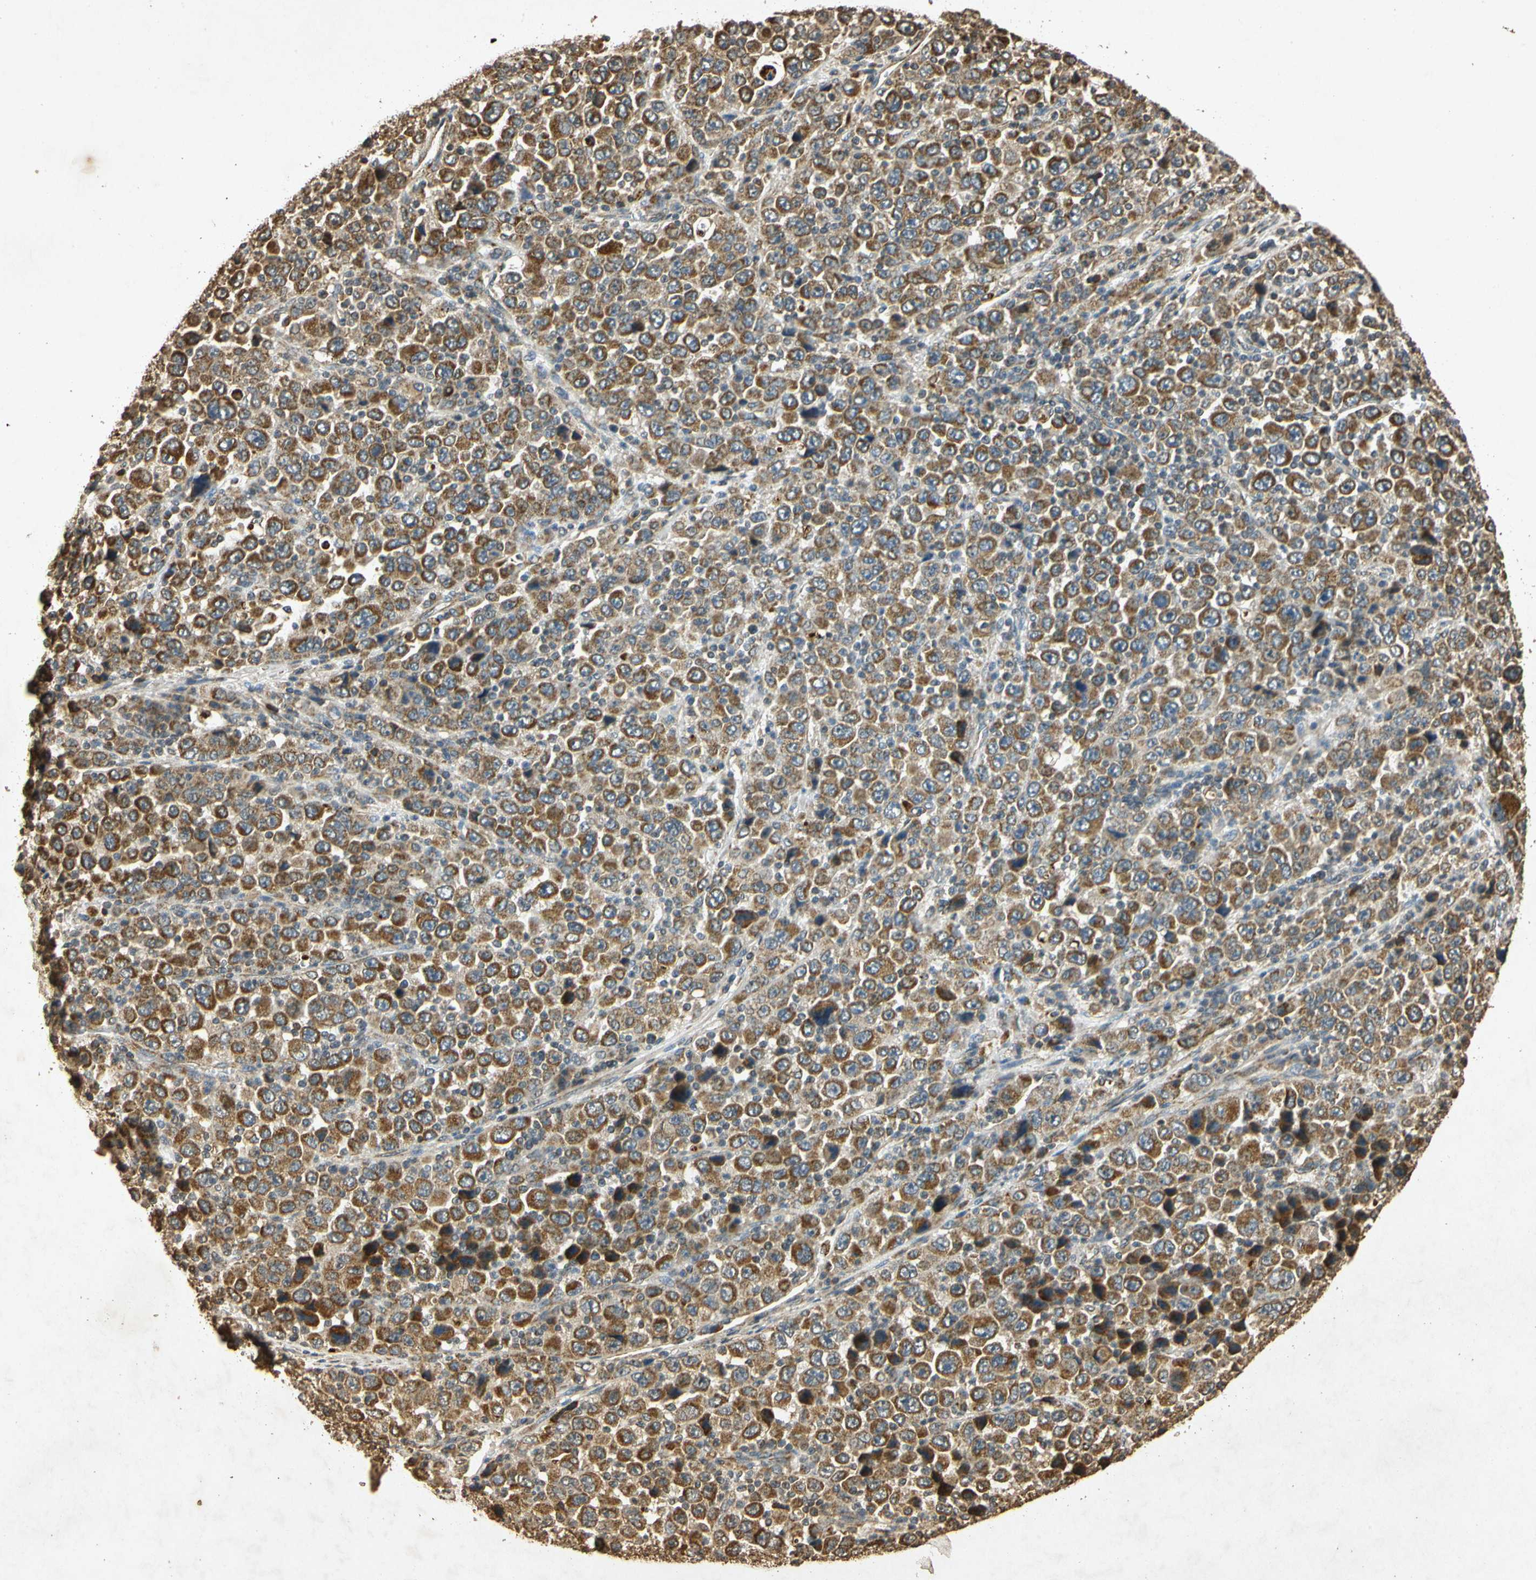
{"staining": {"intensity": "moderate", "quantity": ">75%", "location": "cytoplasmic/membranous"}, "tissue": "stomach cancer", "cell_type": "Tumor cells", "image_type": "cancer", "snomed": [{"axis": "morphology", "description": "Normal tissue, NOS"}, {"axis": "morphology", "description": "Adenocarcinoma, NOS"}, {"axis": "topography", "description": "Stomach, upper"}, {"axis": "topography", "description": "Stomach"}], "caption": "Human stomach adenocarcinoma stained with a protein marker reveals moderate staining in tumor cells.", "gene": "PRDX3", "patient": {"sex": "male", "age": 59}}